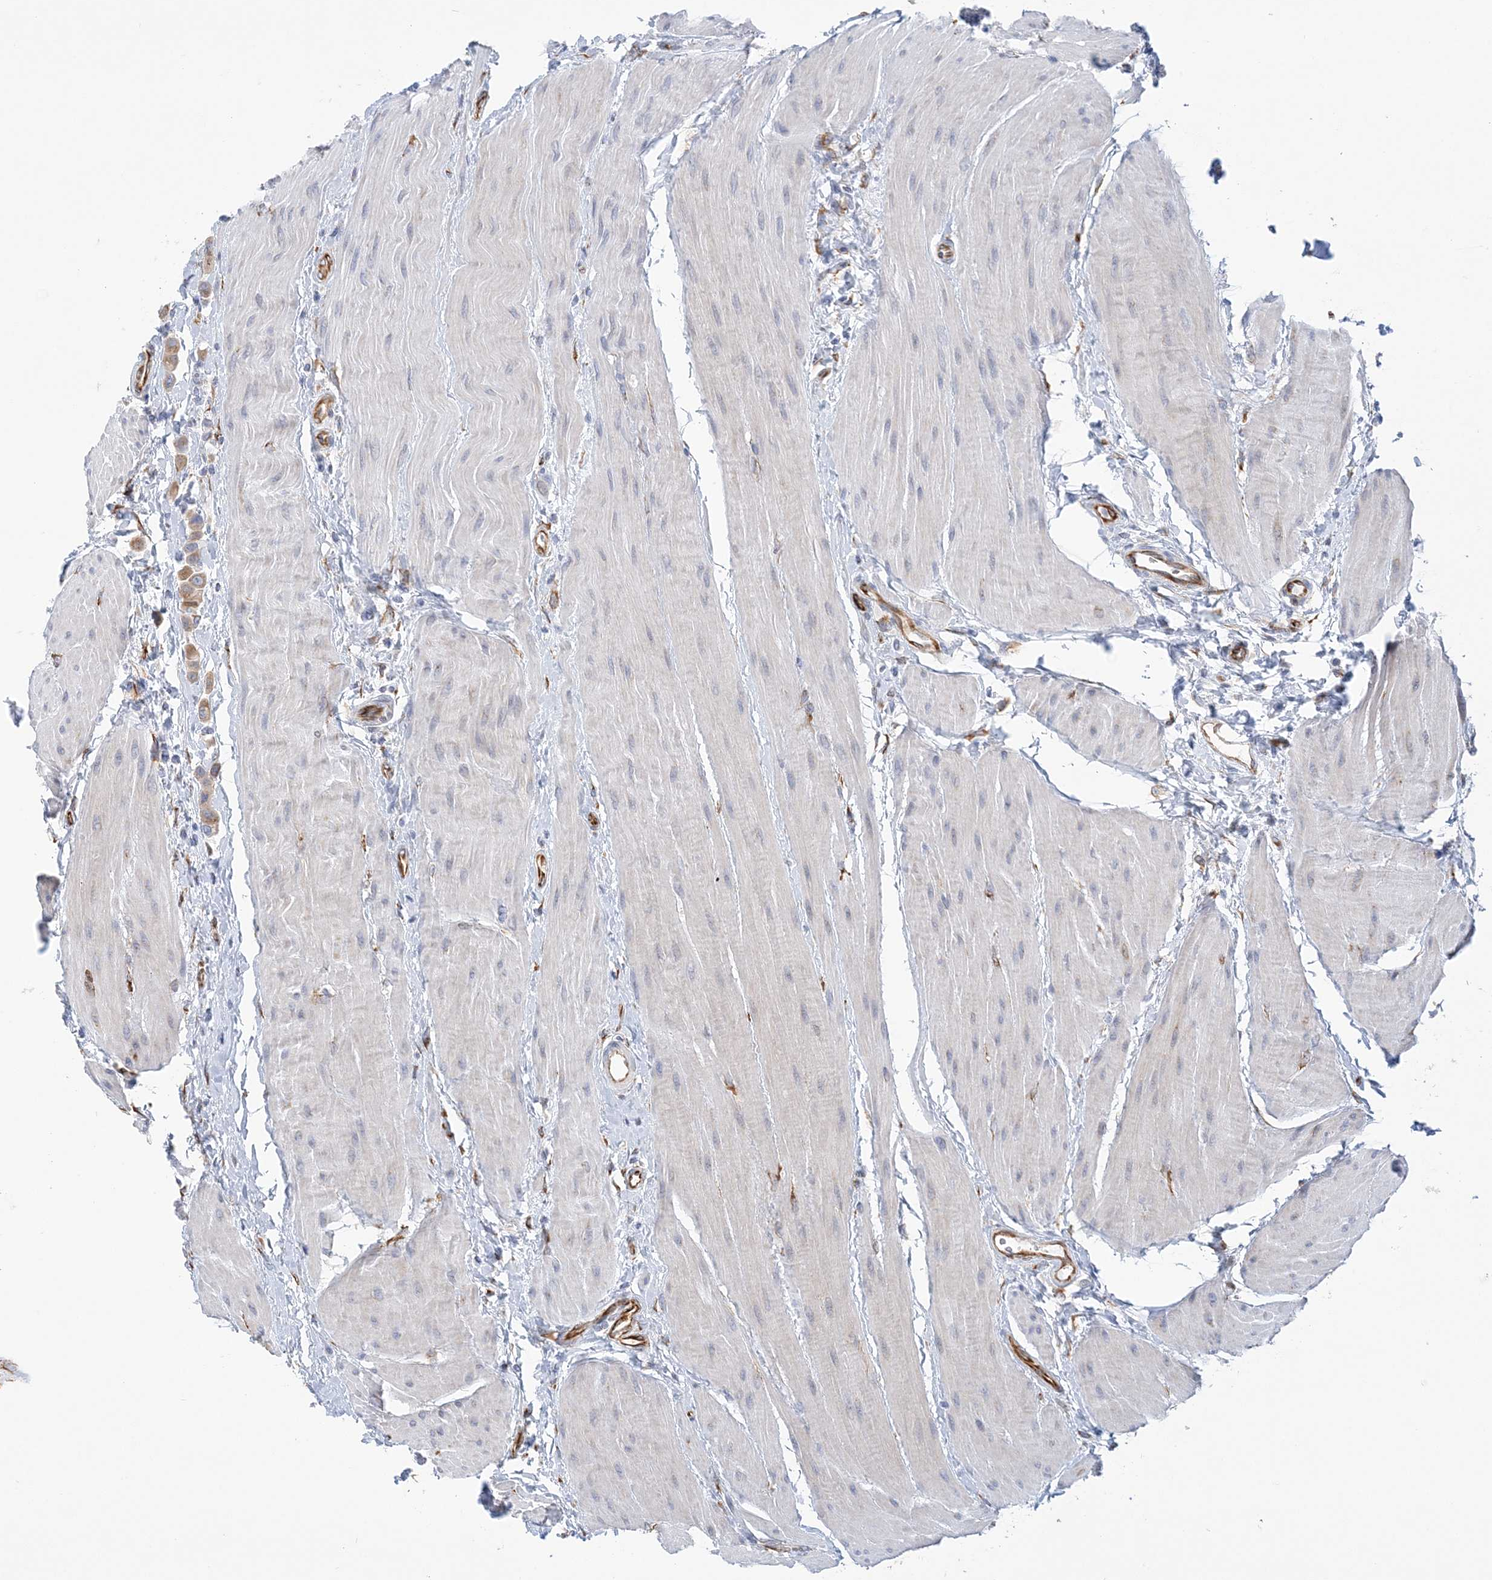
{"staining": {"intensity": "weak", "quantity": ">75%", "location": "cytoplasmic/membranous"}, "tissue": "urothelial cancer", "cell_type": "Tumor cells", "image_type": "cancer", "snomed": [{"axis": "morphology", "description": "Urothelial carcinoma, High grade"}, {"axis": "topography", "description": "Urinary bladder"}], "caption": "A brown stain shows weak cytoplasmic/membranous positivity of a protein in urothelial cancer tumor cells. (brown staining indicates protein expression, while blue staining denotes nuclei).", "gene": "PLEKHG4B", "patient": {"sex": "male", "age": 50}}